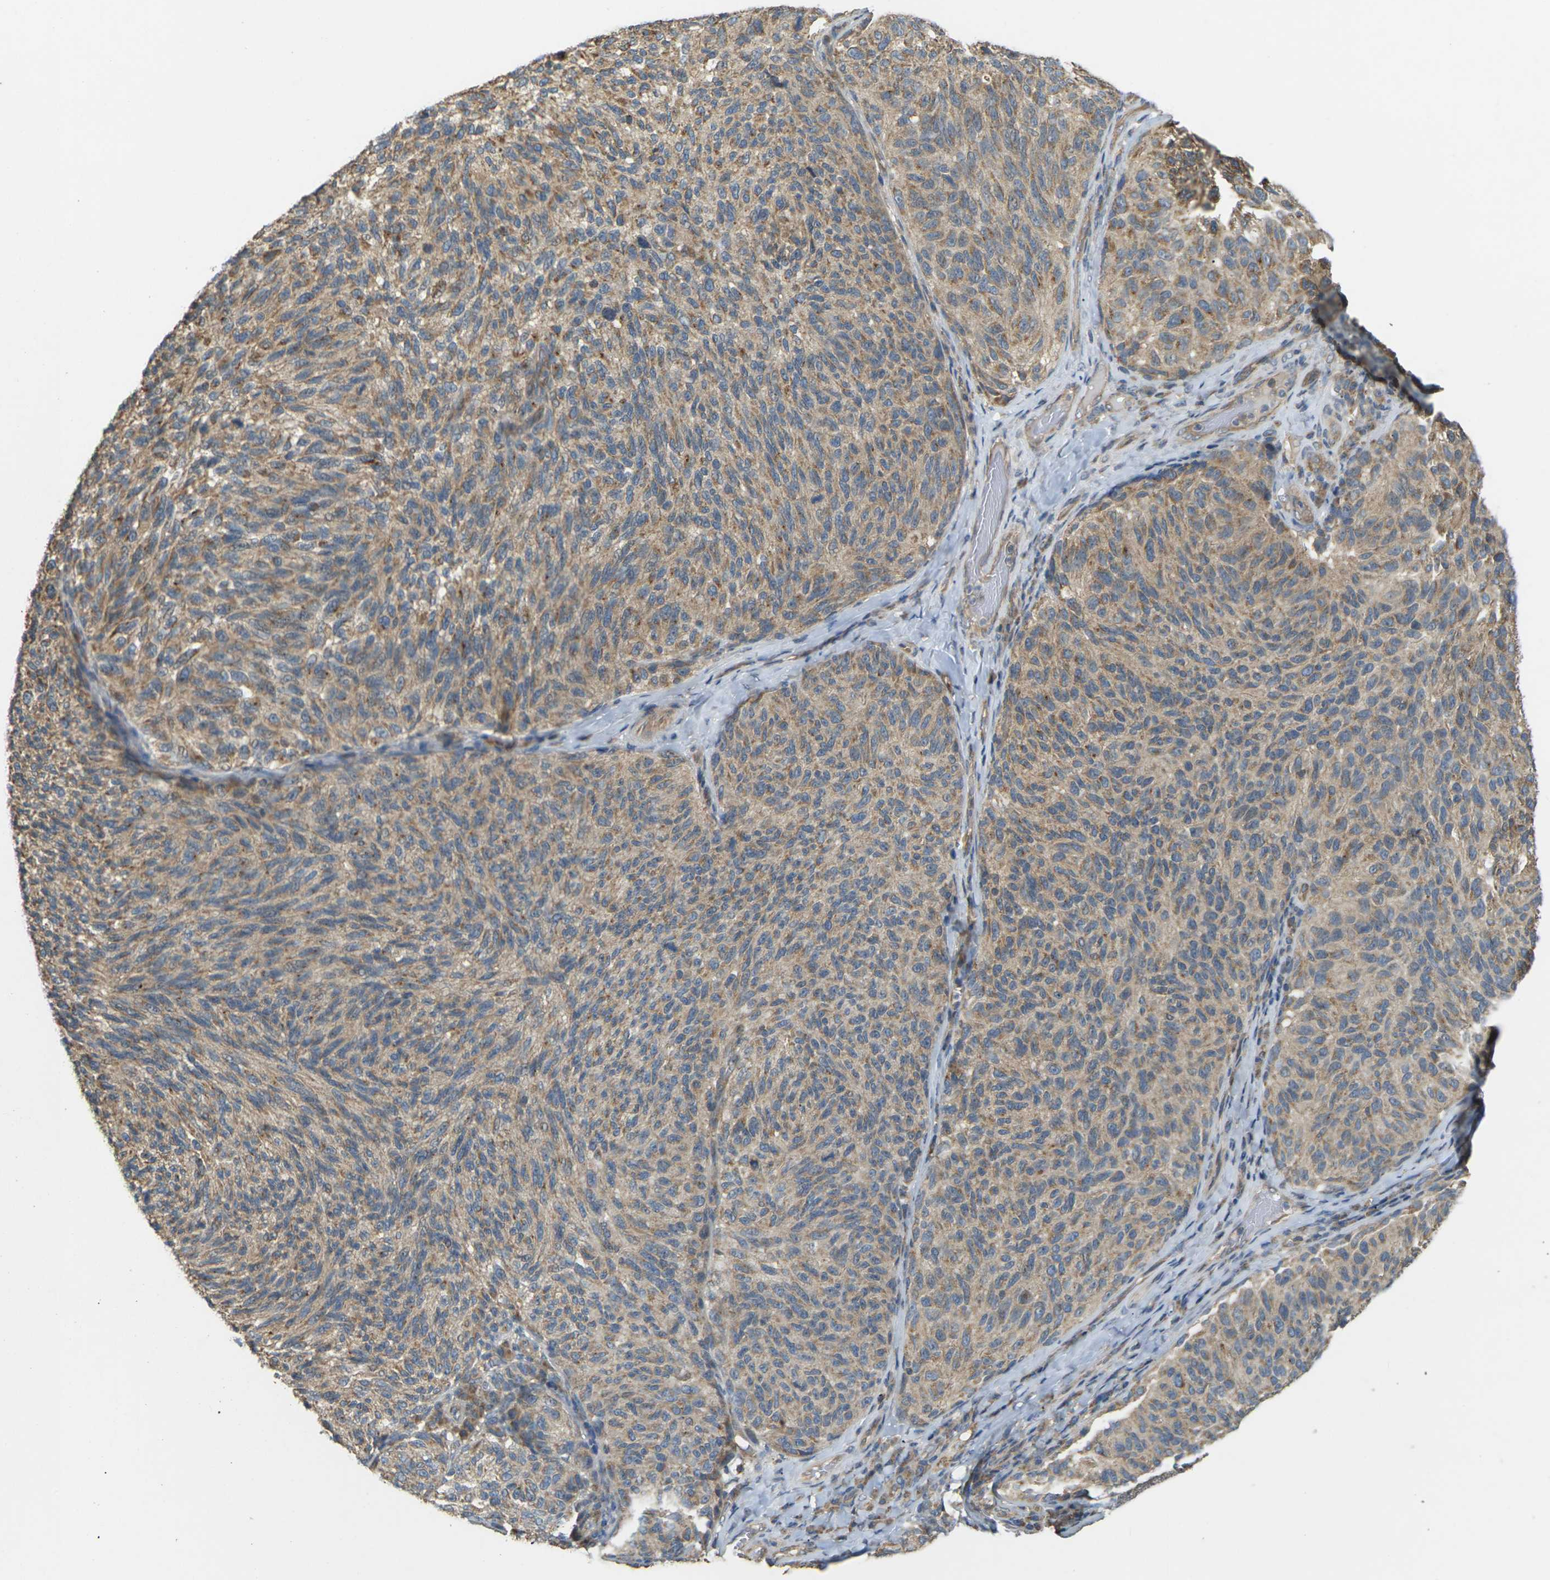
{"staining": {"intensity": "moderate", "quantity": ">75%", "location": "cytoplasmic/membranous"}, "tissue": "melanoma", "cell_type": "Tumor cells", "image_type": "cancer", "snomed": [{"axis": "morphology", "description": "Malignant melanoma, NOS"}, {"axis": "topography", "description": "Skin"}], "caption": "Immunohistochemical staining of human melanoma demonstrates medium levels of moderate cytoplasmic/membranous expression in approximately >75% of tumor cells. (DAB (3,3'-diaminobenzidine) IHC, brown staining for protein, blue staining for nuclei).", "gene": "KSR1", "patient": {"sex": "female", "age": 73}}